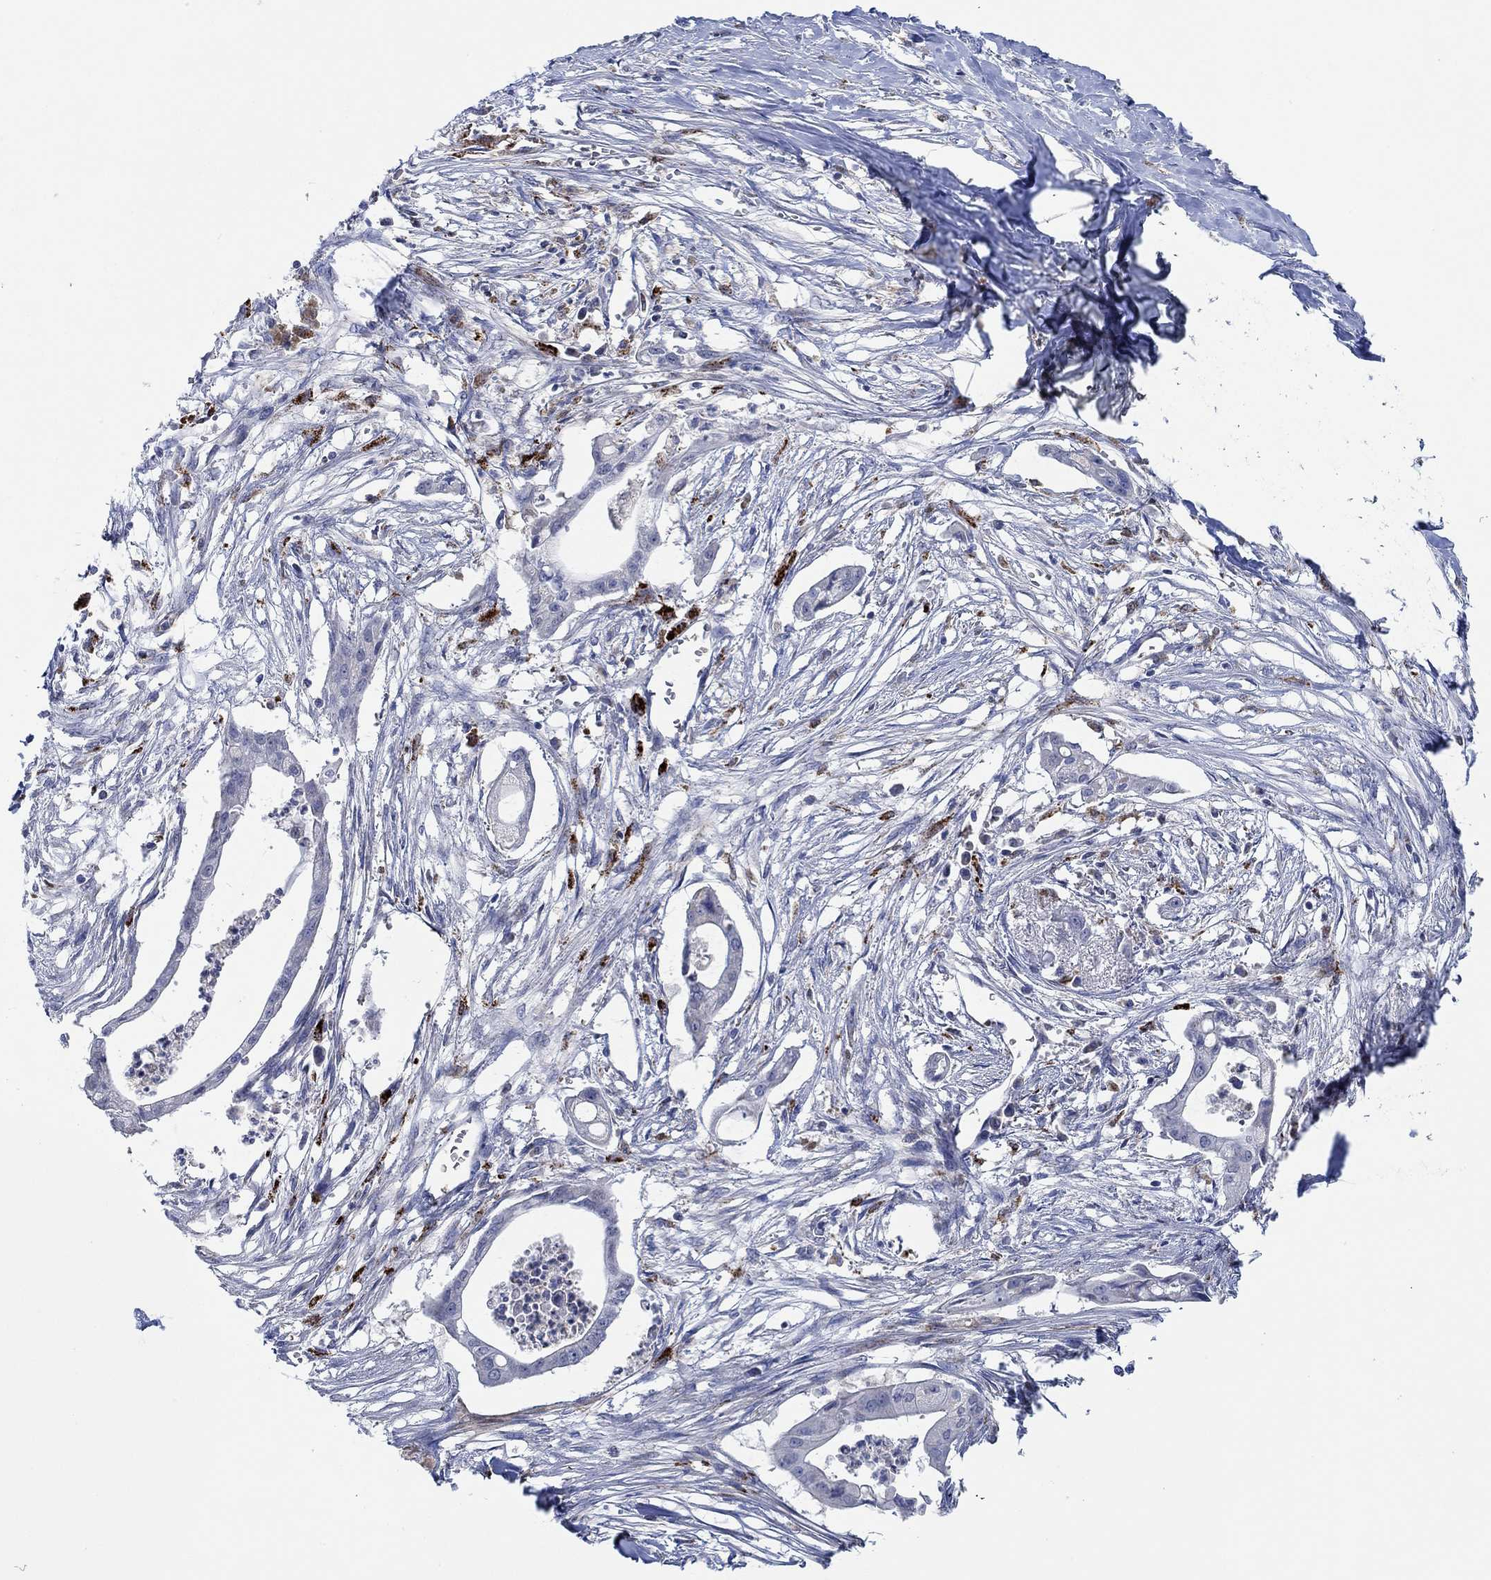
{"staining": {"intensity": "negative", "quantity": "none", "location": "none"}, "tissue": "pancreatic cancer", "cell_type": "Tumor cells", "image_type": "cancer", "snomed": [{"axis": "morphology", "description": "Normal tissue, NOS"}, {"axis": "morphology", "description": "Adenocarcinoma, NOS"}, {"axis": "topography", "description": "Pancreas"}], "caption": "A histopathology image of human pancreatic cancer (adenocarcinoma) is negative for staining in tumor cells. (Immunohistochemistry, brightfield microscopy, high magnification).", "gene": "MPP1", "patient": {"sex": "female", "age": 58}}